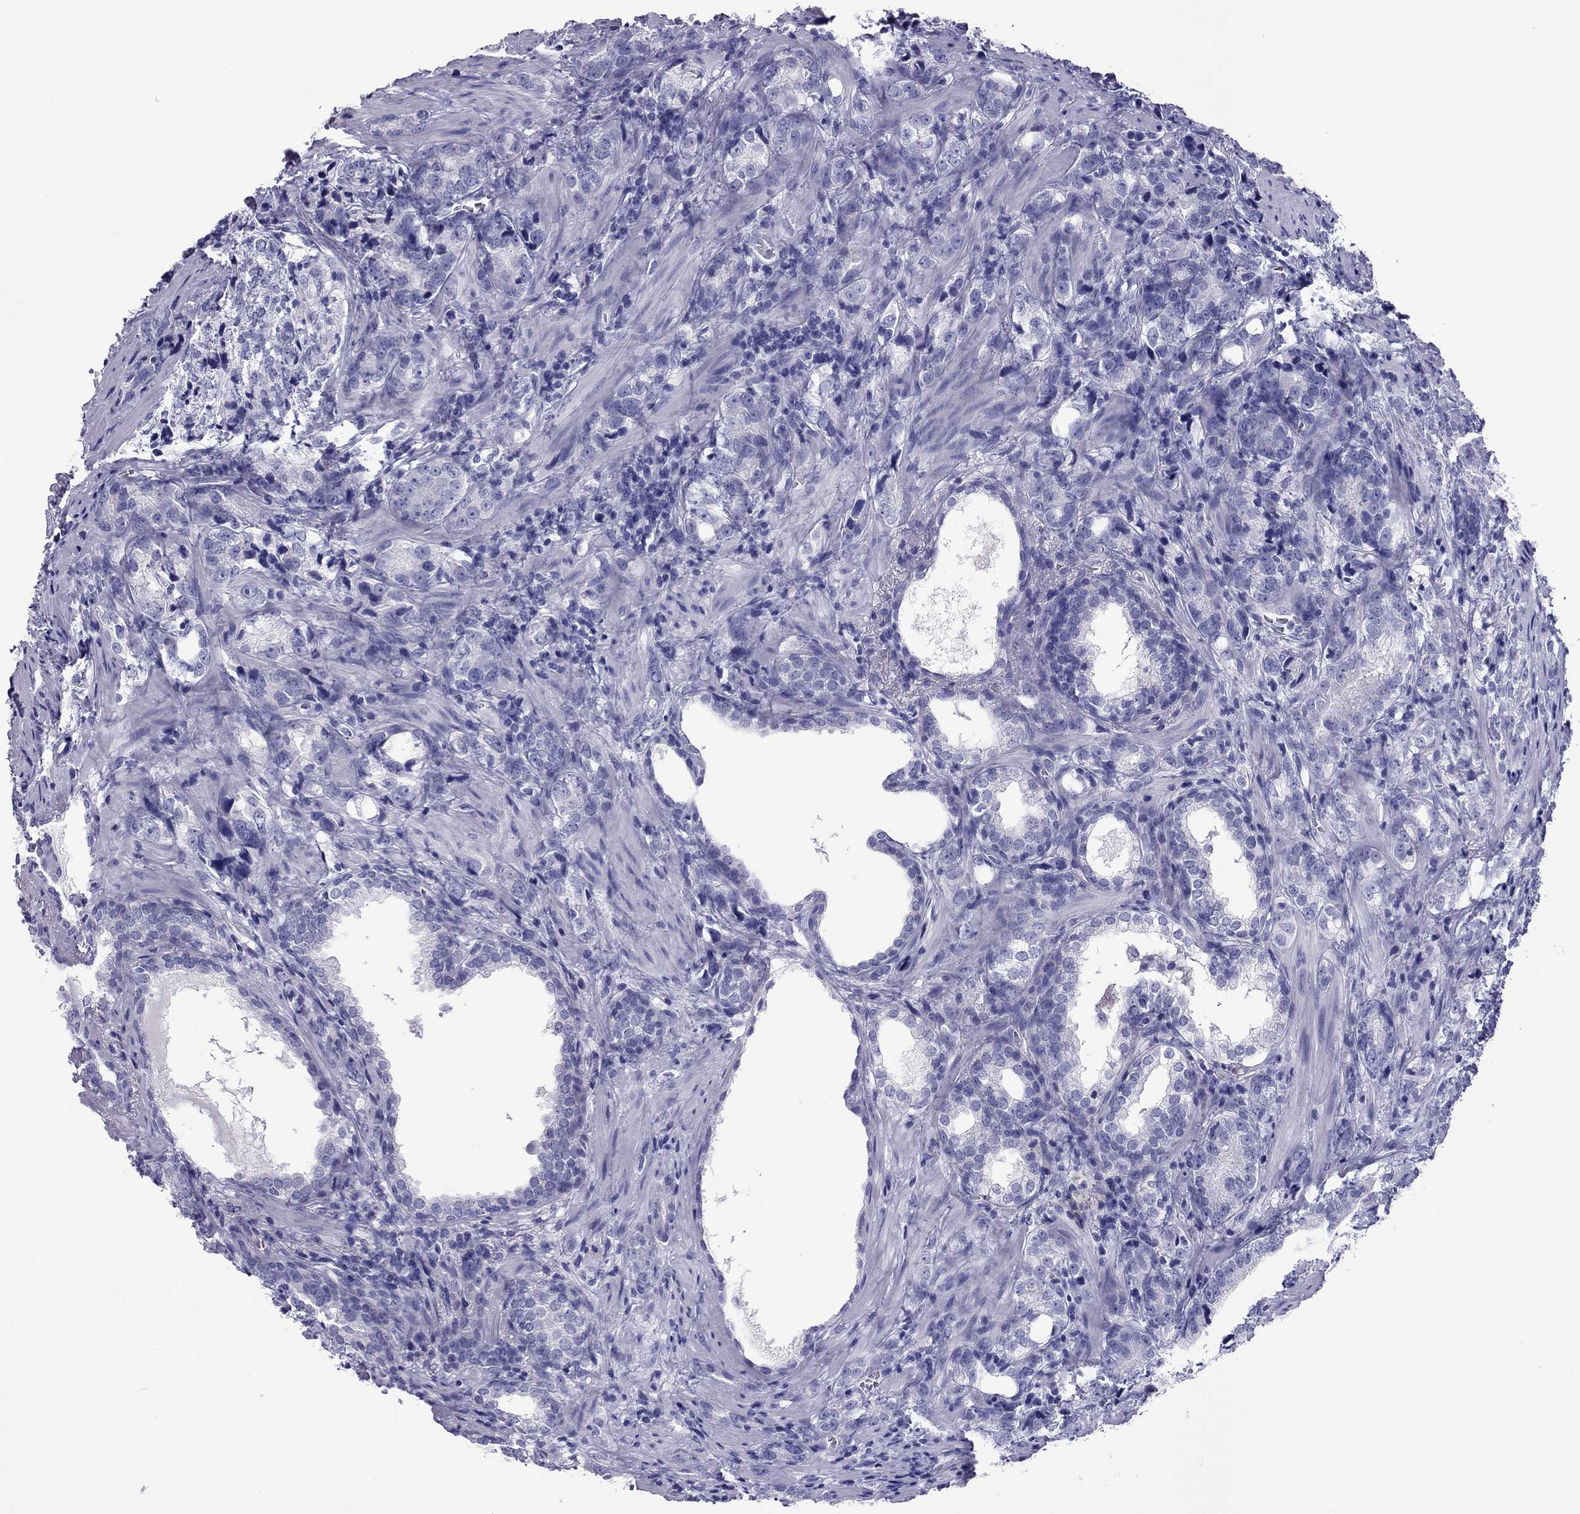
{"staining": {"intensity": "negative", "quantity": "none", "location": "none"}, "tissue": "prostate cancer", "cell_type": "Tumor cells", "image_type": "cancer", "snomed": [{"axis": "morphology", "description": "Adenocarcinoma, NOS"}, {"axis": "topography", "description": "Prostate and seminal vesicle, NOS"}], "caption": "This is a image of immunohistochemistry staining of prostate adenocarcinoma, which shows no positivity in tumor cells.", "gene": "MYL11", "patient": {"sex": "male", "age": 63}}